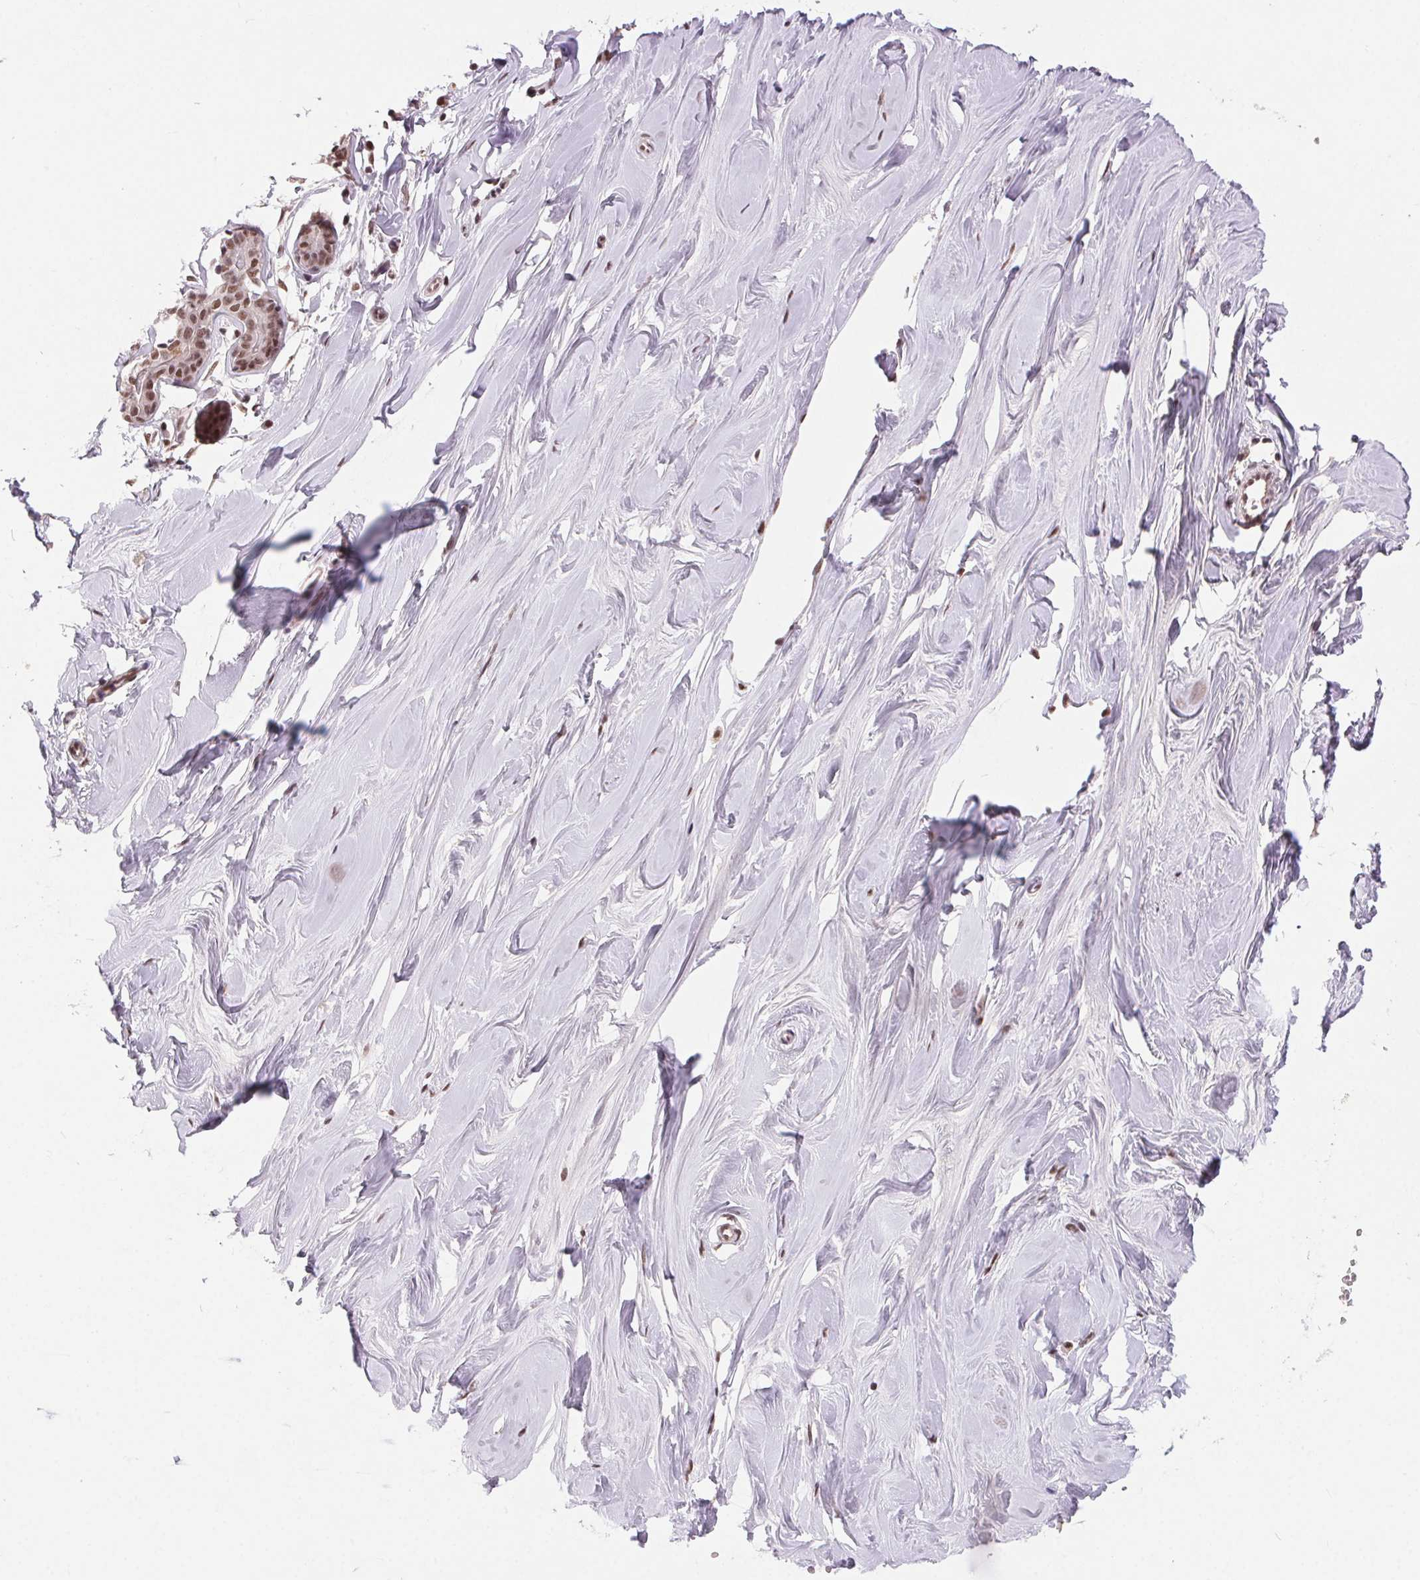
{"staining": {"intensity": "moderate", "quantity": "25%-75%", "location": "nuclear"}, "tissue": "breast", "cell_type": "Adipocytes", "image_type": "normal", "snomed": [{"axis": "morphology", "description": "Normal tissue, NOS"}, {"axis": "topography", "description": "Breast"}], "caption": "Immunohistochemical staining of normal breast displays 25%-75% levels of moderate nuclear protein staining in approximately 25%-75% of adipocytes. (DAB IHC, brown staining for protein, blue staining for nuclei).", "gene": "CD2BP2", "patient": {"sex": "female", "age": 27}}